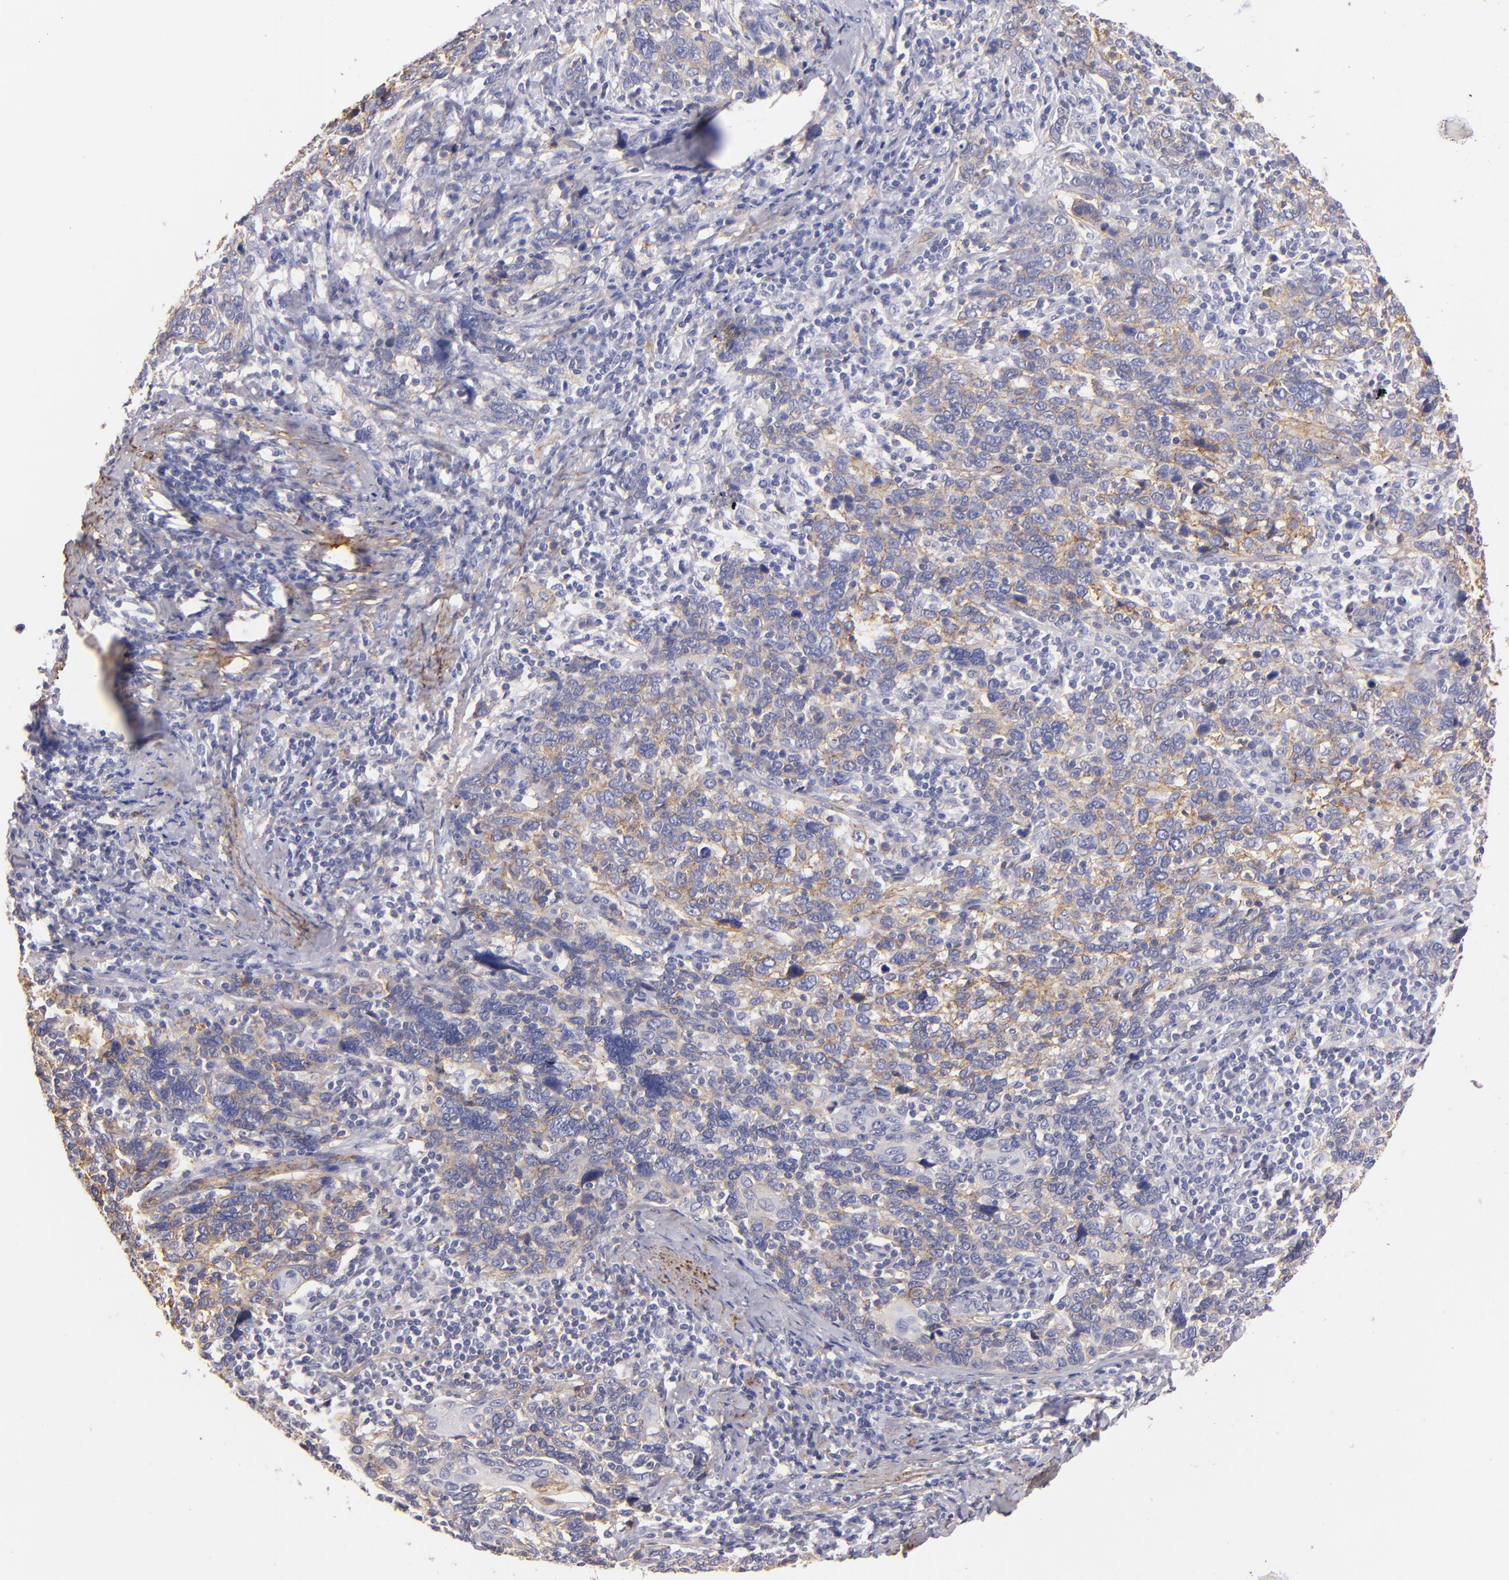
{"staining": {"intensity": "weak", "quantity": "<25%", "location": "cytoplasmic/membranous"}, "tissue": "cervical cancer", "cell_type": "Tumor cells", "image_type": "cancer", "snomed": [{"axis": "morphology", "description": "Squamous cell carcinoma, NOS"}, {"axis": "topography", "description": "Cervix"}], "caption": "Immunohistochemical staining of cervical squamous cell carcinoma demonstrates no significant positivity in tumor cells. (Immunohistochemistry (ihc), brightfield microscopy, high magnification).", "gene": "CD151", "patient": {"sex": "female", "age": 41}}